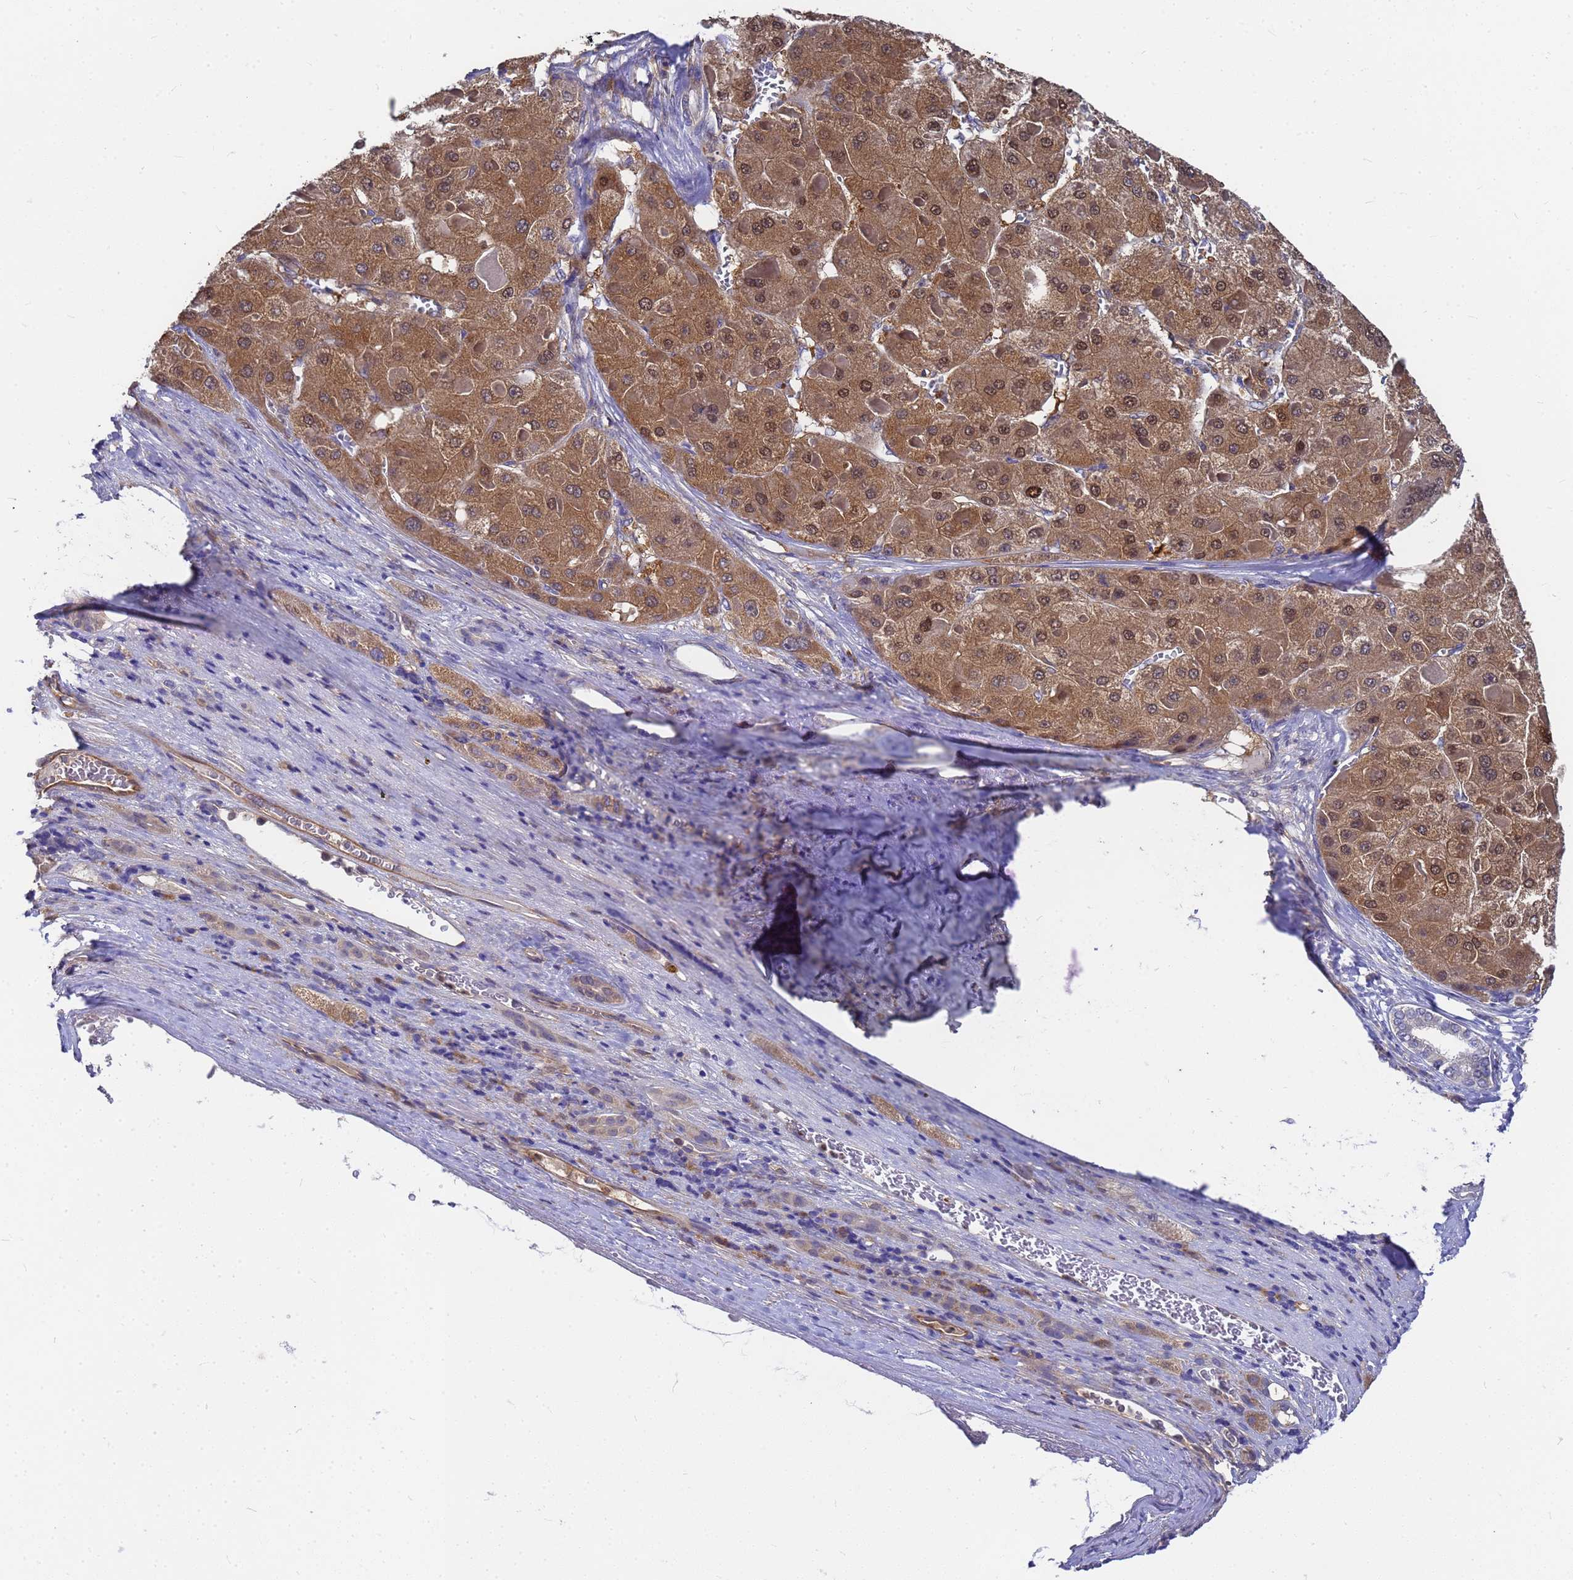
{"staining": {"intensity": "moderate", "quantity": ">75%", "location": "cytoplasmic/membranous,nuclear"}, "tissue": "liver cancer", "cell_type": "Tumor cells", "image_type": "cancer", "snomed": [{"axis": "morphology", "description": "Carcinoma, Hepatocellular, NOS"}, {"axis": "topography", "description": "Liver"}], "caption": "IHC micrograph of neoplastic tissue: human liver cancer stained using immunohistochemistry reveals medium levels of moderate protein expression localized specifically in the cytoplasmic/membranous and nuclear of tumor cells, appearing as a cytoplasmic/membranous and nuclear brown color.", "gene": "SLC35E2B", "patient": {"sex": "female", "age": 73}}